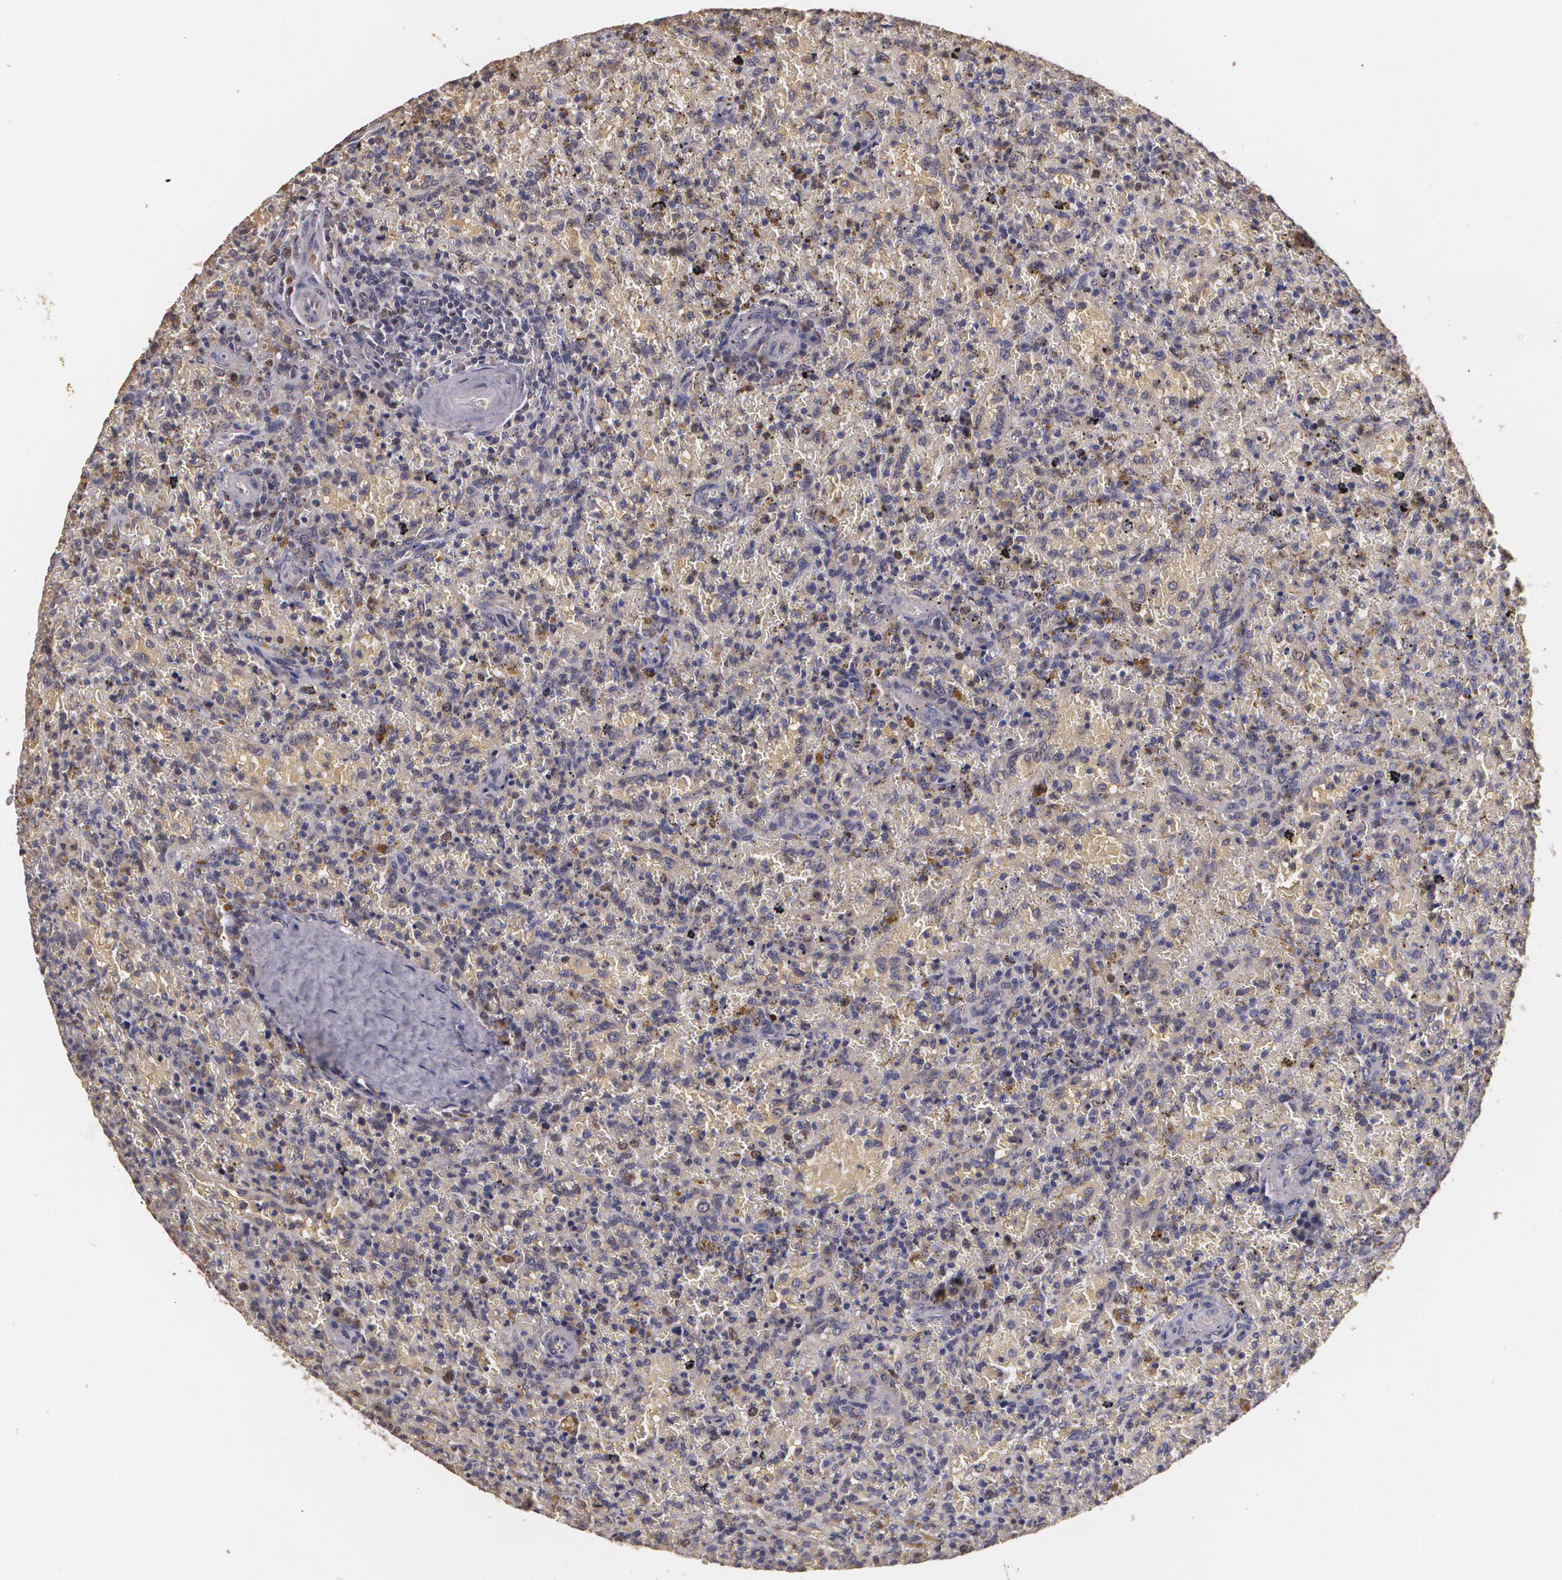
{"staining": {"intensity": "weak", "quantity": "<25%", "location": "nuclear"}, "tissue": "lymphoma", "cell_type": "Tumor cells", "image_type": "cancer", "snomed": [{"axis": "morphology", "description": "Malignant lymphoma, non-Hodgkin's type, High grade"}, {"axis": "topography", "description": "Spleen"}, {"axis": "topography", "description": "Lymph node"}], "caption": "This photomicrograph is of high-grade malignant lymphoma, non-Hodgkin's type stained with immunohistochemistry (IHC) to label a protein in brown with the nuclei are counter-stained blue. There is no staining in tumor cells.", "gene": "BRCA1", "patient": {"sex": "female", "age": 70}}